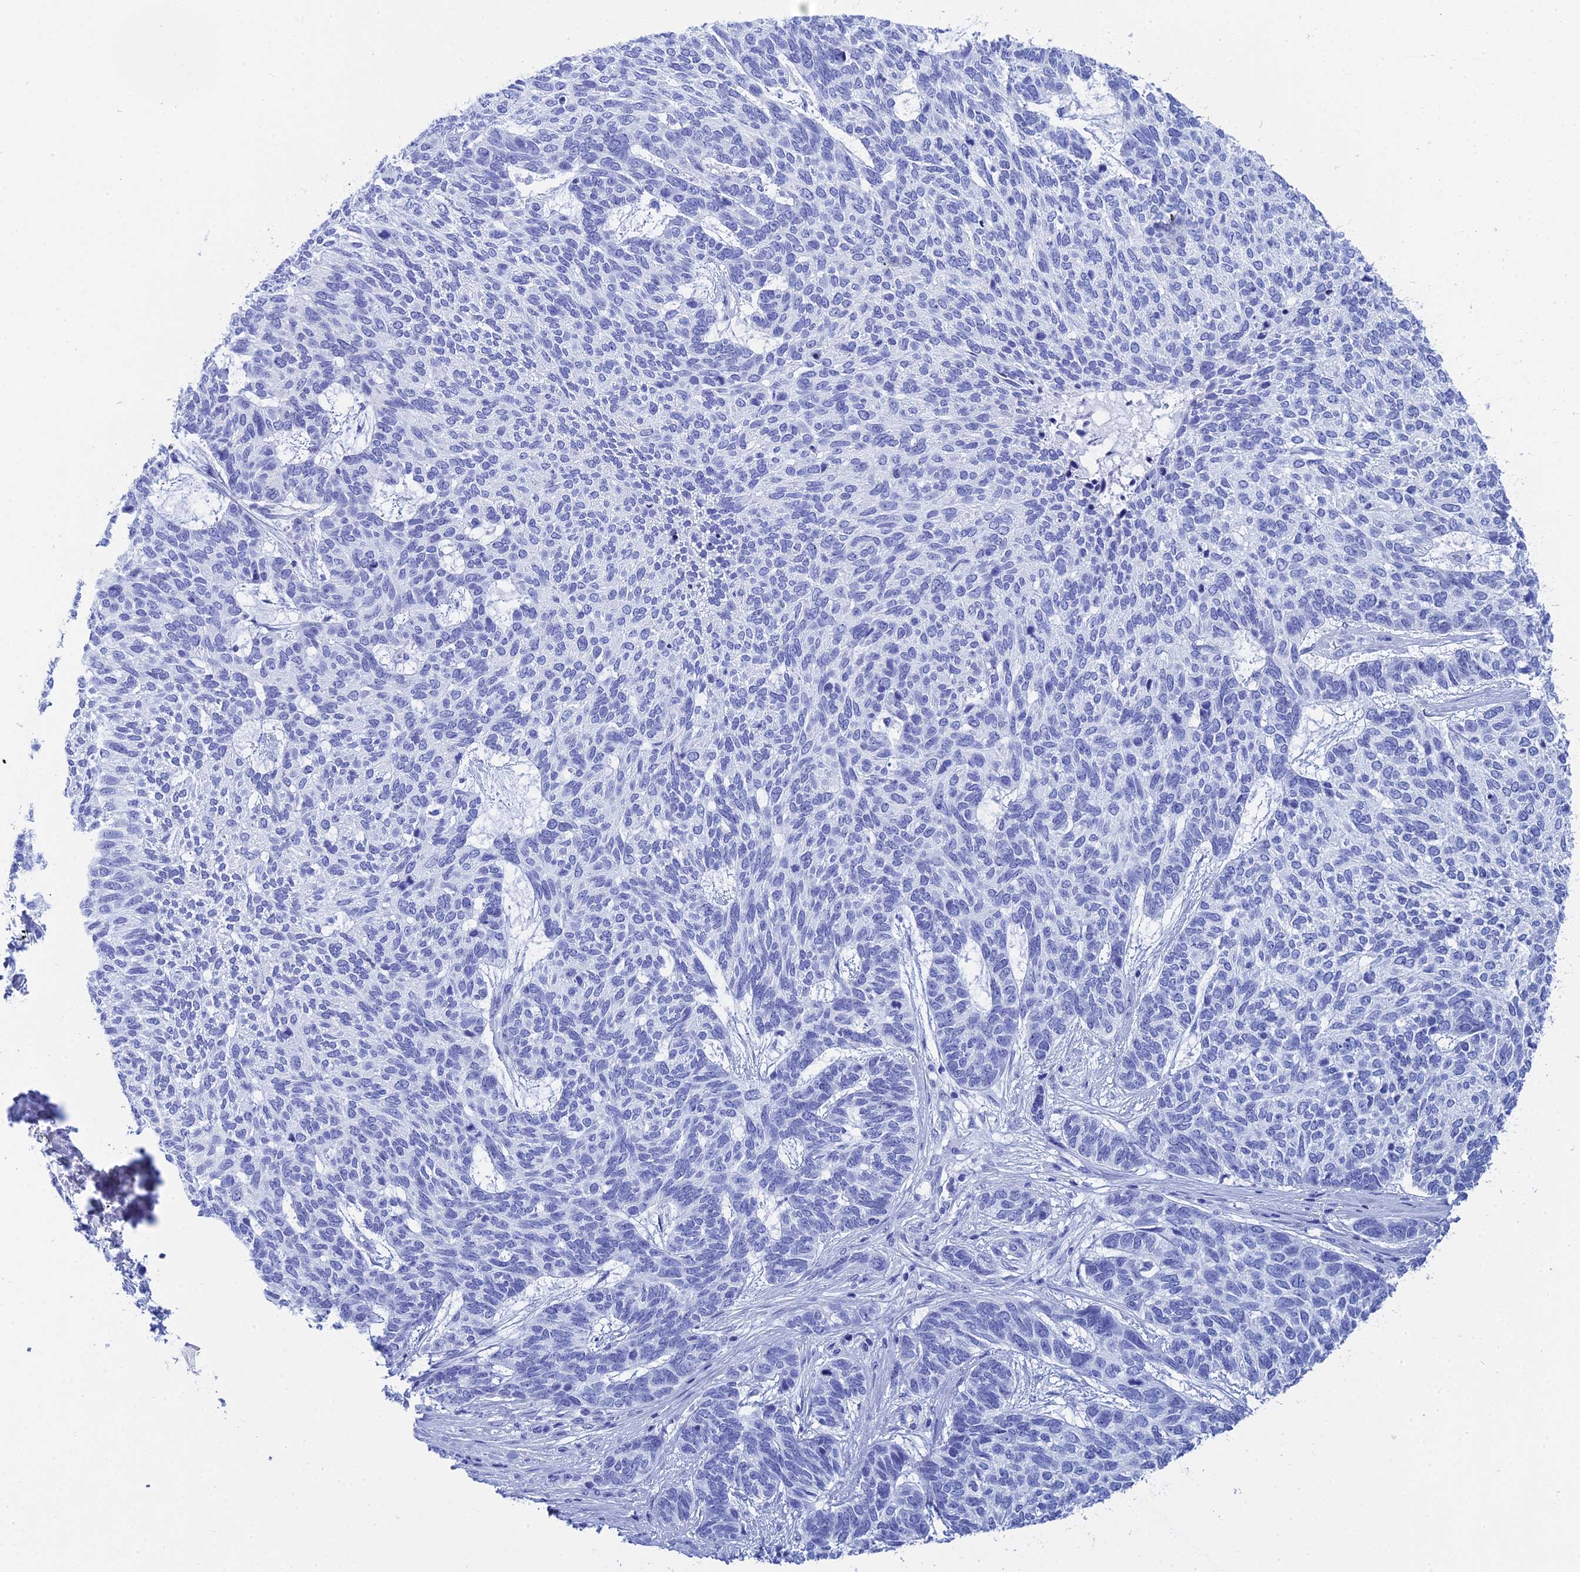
{"staining": {"intensity": "negative", "quantity": "none", "location": "none"}, "tissue": "skin cancer", "cell_type": "Tumor cells", "image_type": "cancer", "snomed": [{"axis": "morphology", "description": "Basal cell carcinoma"}, {"axis": "topography", "description": "Skin"}], "caption": "An image of human skin basal cell carcinoma is negative for staining in tumor cells. (Immunohistochemistry (ihc), brightfield microscopy, high magnification).", "gene": "TEX101", "patient": {"sex": "female", "age": 65}}